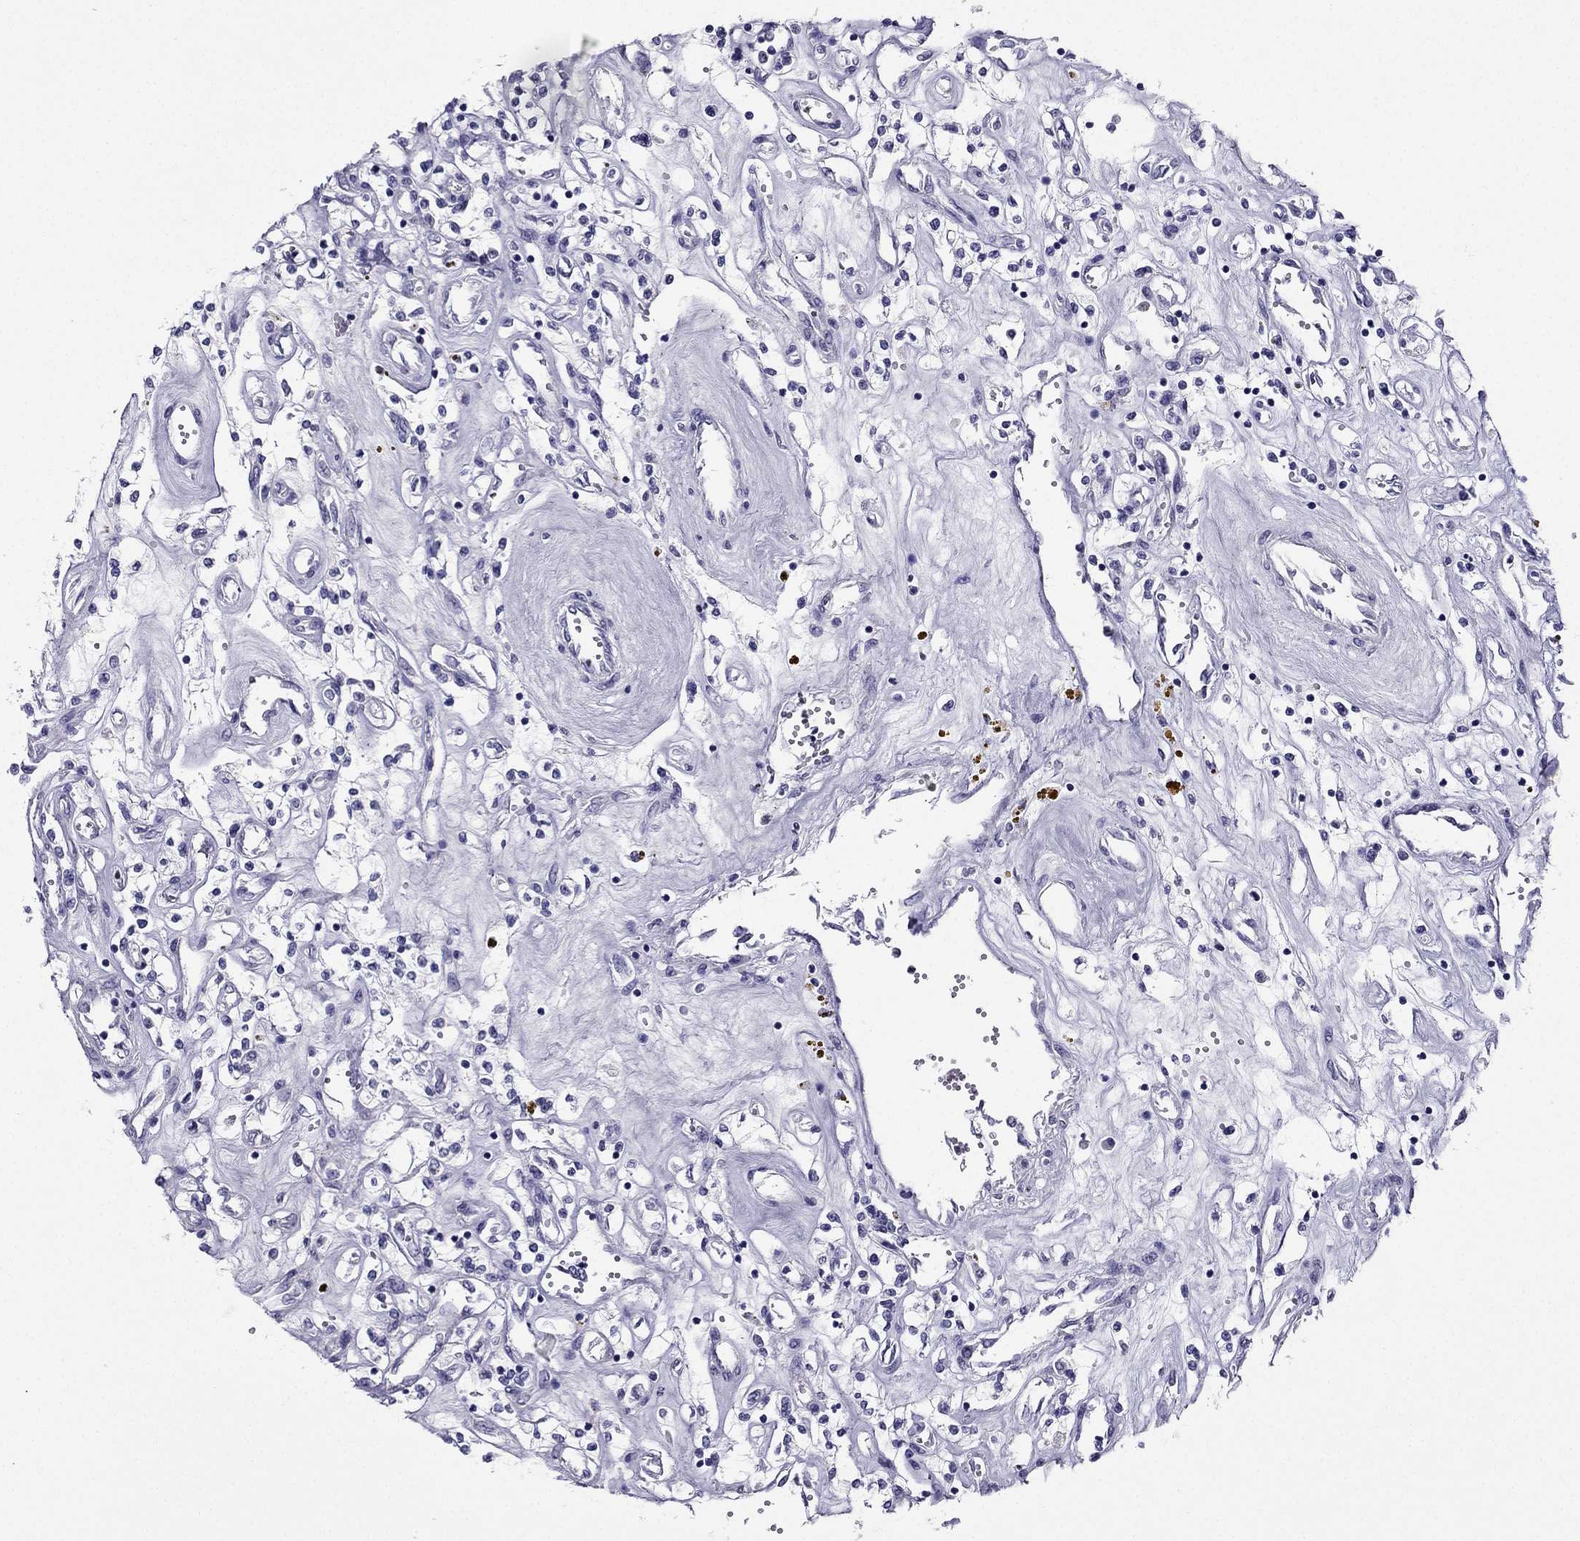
{"staining": {"intensity": "negative", "quantity": "none", "location": "none"}, "tissue": "renal cancer", "cell_type": "Tumor cells", "image_type": "cancer", "snomed": [{"axis": "morphology", "description": "Adenocarcinoma, NOS"}, {"axis": "topography", "description": "Kidney"}], "caption": "This is an IHC histopathology image of renal cancer (adenocarcinoma). There is no expression in tumor cells.", "gene": "ARID3A", "patient": {"sex": "female", "age": 59}}